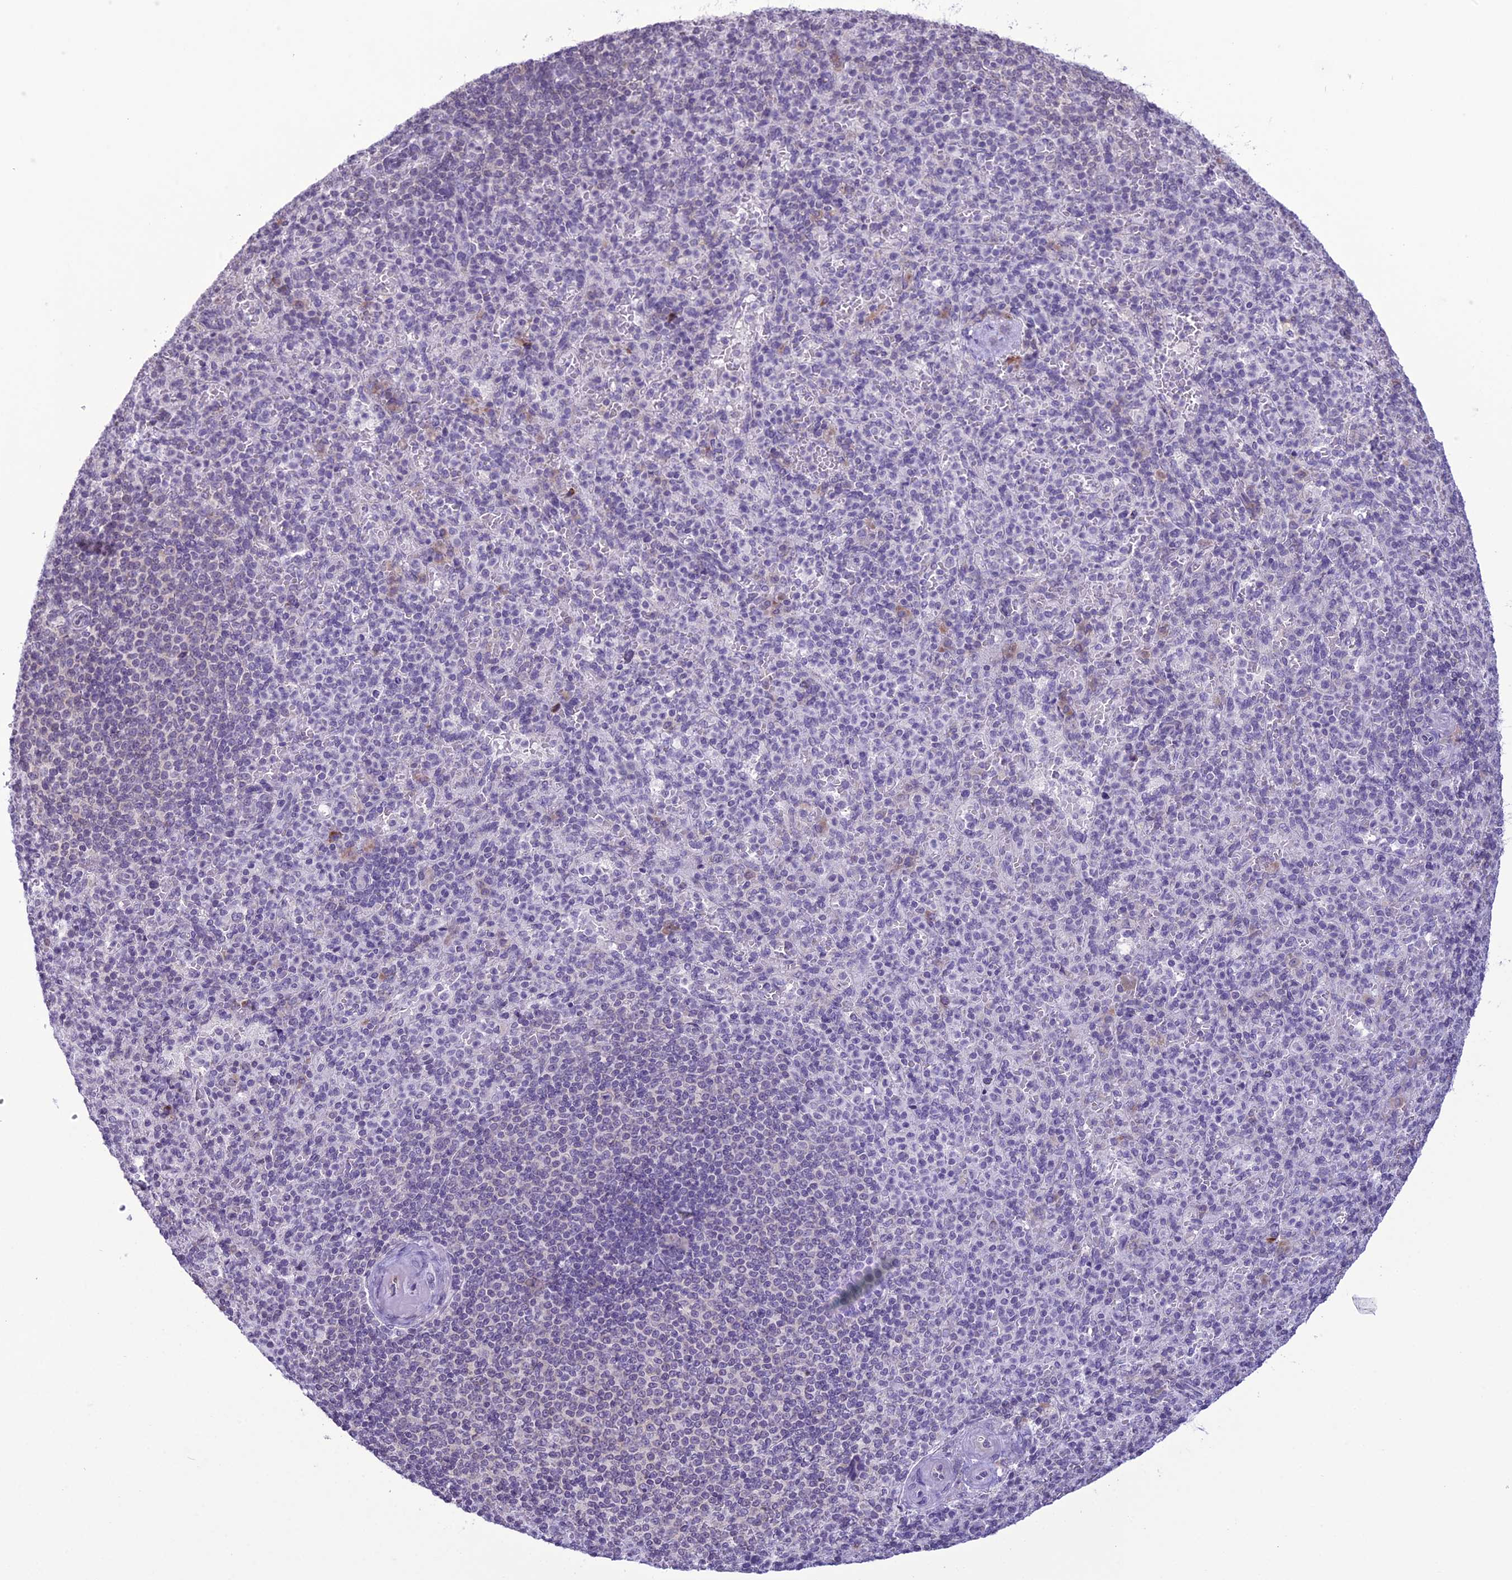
{"staining": {"intensity": "negative", "quantity": "none", "location": "none"}, "tissue": "spleen", "cell_type": "Cells in red pulp", "image_type": "normal", "snomed": [{"axis": "morphology", "description": "Normal tissue, NOS"}, {"axis": "topography", "description": "Spleen"}], "caption": "DAB (3,3'-diaminobenzidine) immunohistochemical staining of unremarkable human spleen displays no significant expression in cells in red pulp. Brightfield microscopy of IHC stained with DAB (3,3'-diaminobenzidine) (brown) and hematoxylin (blue), captured at high magnification.", "gene": "RPS26", "patient": {"sex": "female", "age": 74}}